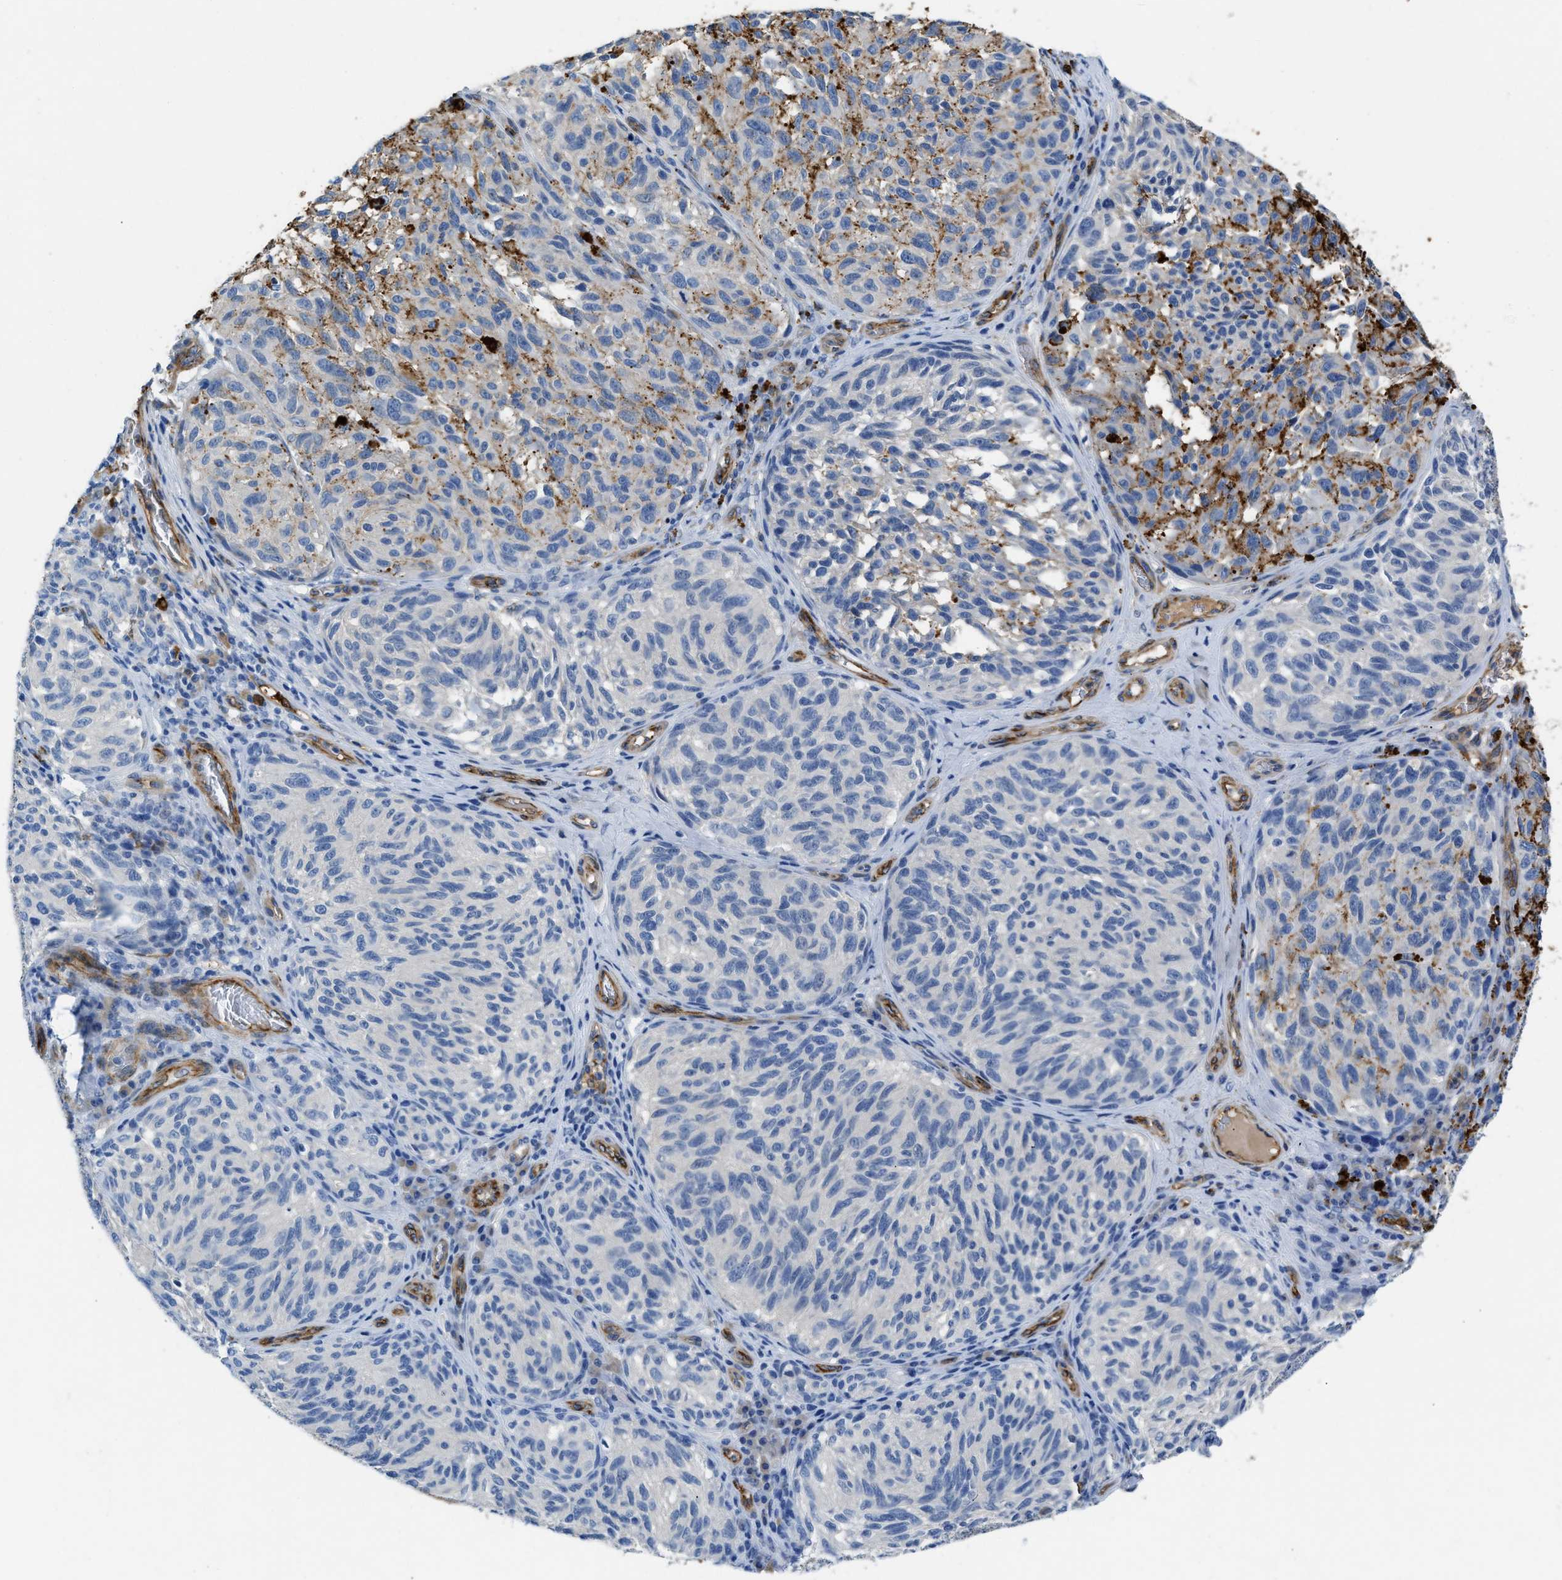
{"staining": {"intensity": "strong", "quantity": "25%-75%", "location": "cytoplasmic/membranous"}, "tissue": "melanoma", "cell_type": "Tumor cells", "image_type": "cancer", "snomed": [{"axis": "morphology", "description": "Malignant melanoma, NOS"}, {"axis": "topography", "description": "Skin"}], "caption": "Melanoma was stained to show a protein in brown. There is high levels of strong cytoplasmic/membranous expression in approximately 25%-75% of tumor cells.", "gene": "SPEG", "patient": {"sex": "female", "age": 73}}